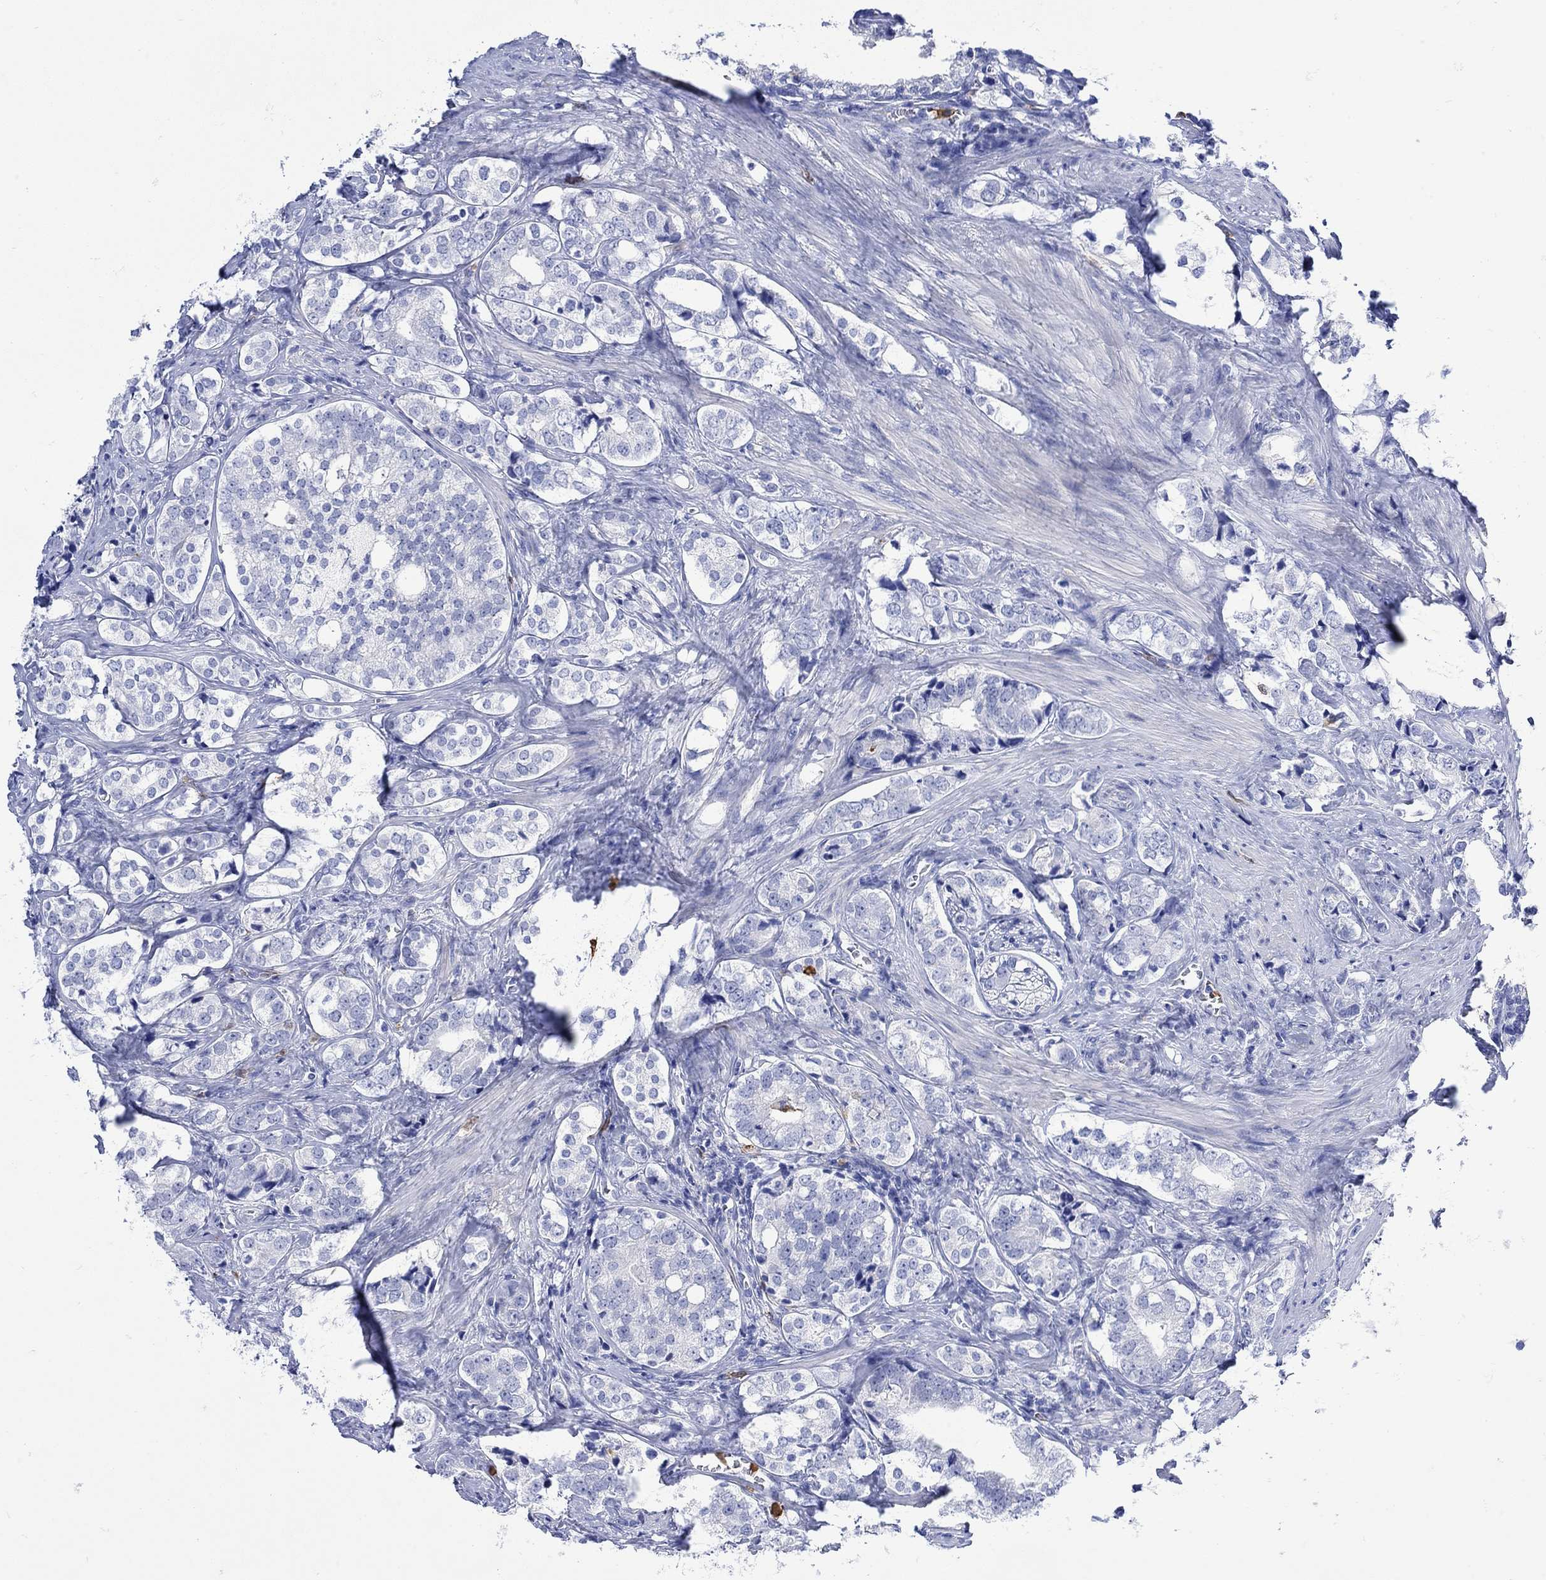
{"staining": {"intensity": "negative", "quantity": "none", "location": "none"}, "tissue": "prostate cancer", "cell_type": "Tumor cells", "image_type": "cancer", "snomed": [{"axis": "morphology", "description": "Adenocarcinoma, NOS"}, {"axis": "topography", "description": "Prostate and seminal vesicle, NOS"}], "caption": "Tumor cells are negative for brown protein staining in prostate cancer (adenocarcinoma).", "gene": "LINGO3", "patient": {"sex": "male", "age": 63}}